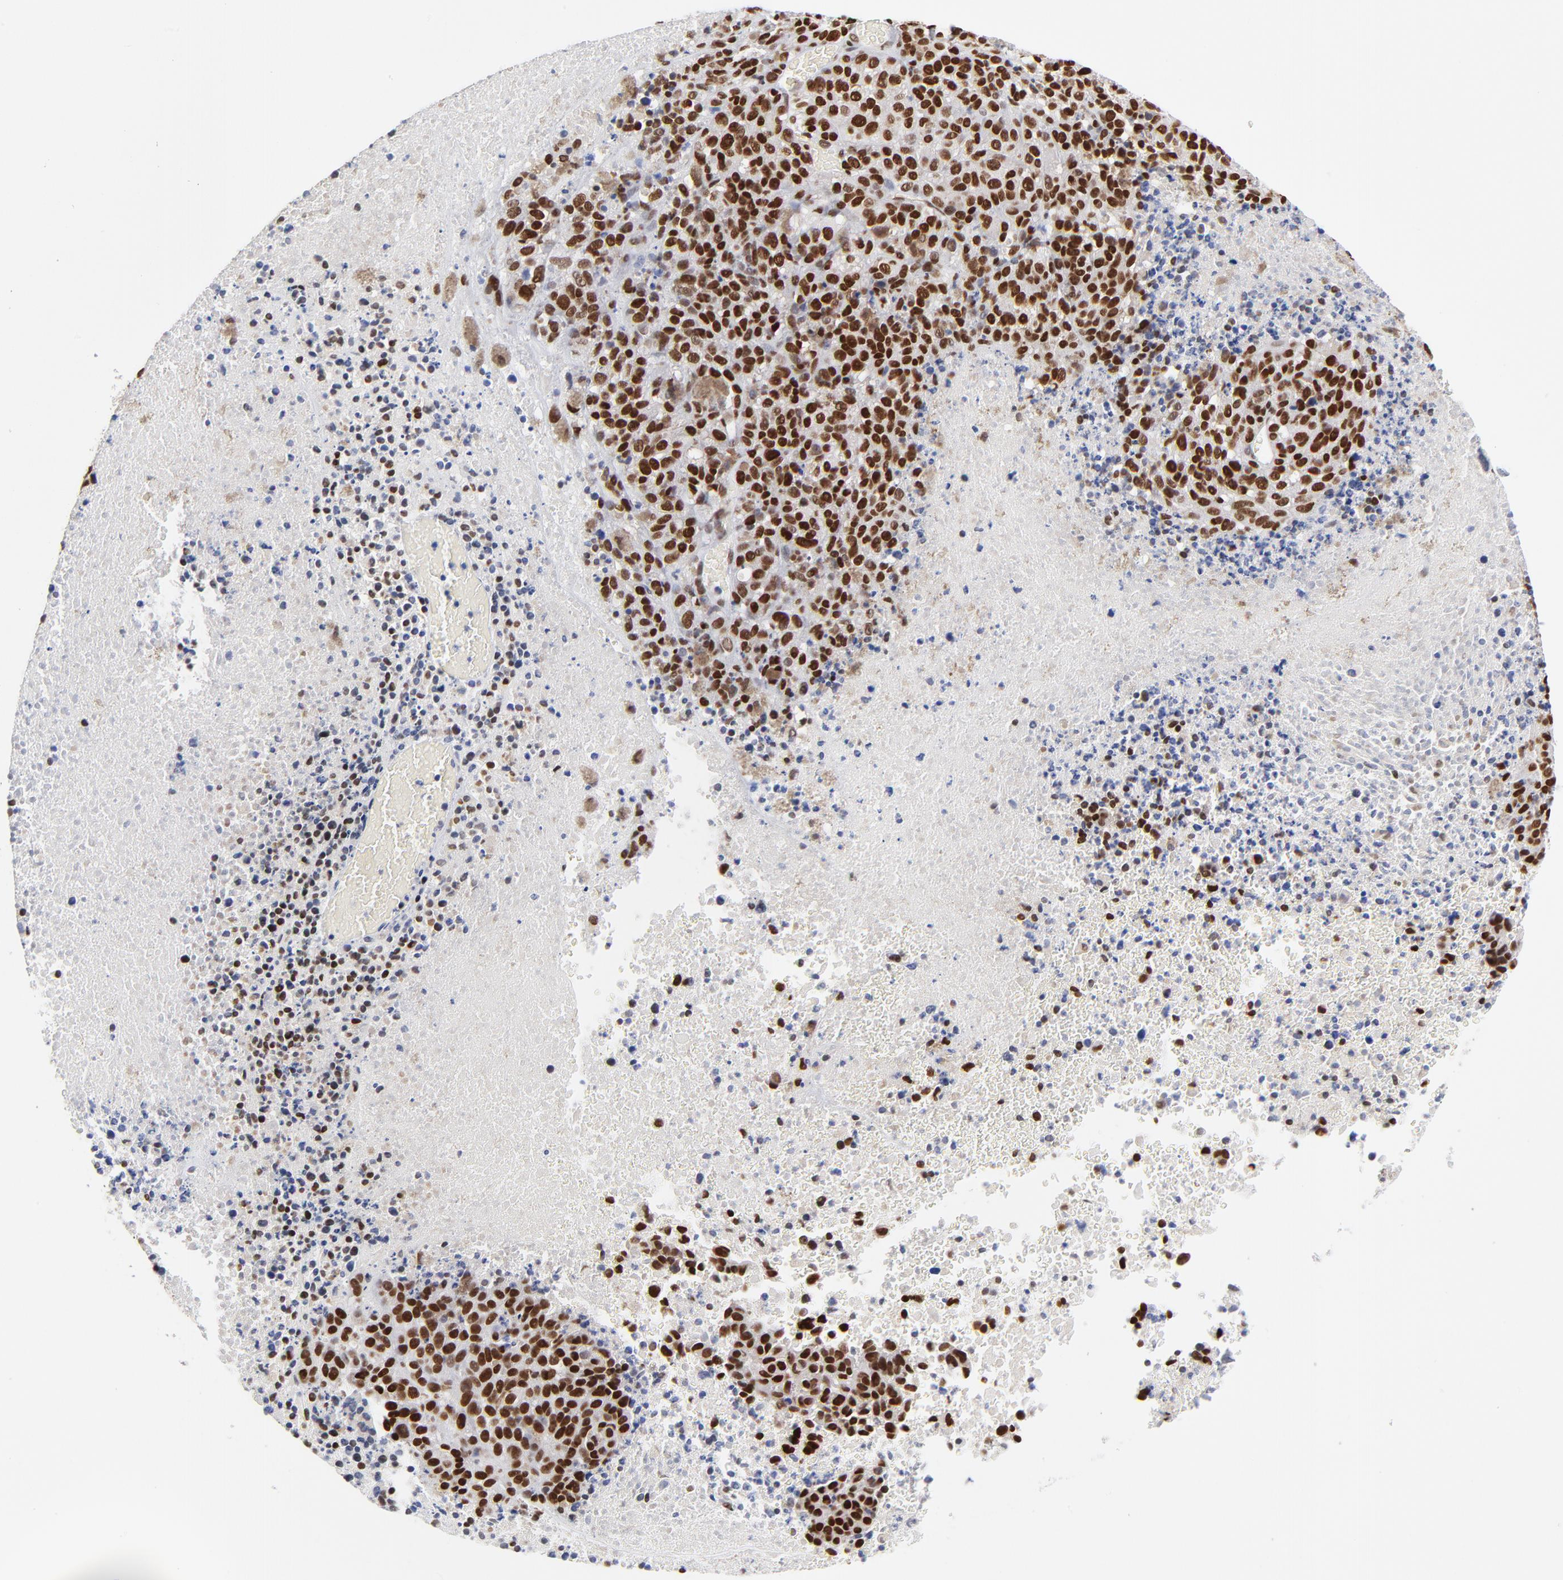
{"staining": {"intensity": "strong", "quantity": ">75%", "location": "nuclear"}, "tissue": "melanoma", "cell_type": "Tumor cells", "image_type": "cancer", "snomed": [{"axis": "morphology", "description": "Malignant melanoma, Metastatic site"}, {"axis": "topography", "description": "Cerebral cortex"}], "caption": "Tumor cells display high levels of strong nuclear expression in about >75% of cells in melanoma. The staining is performed using DAB brown chromogen to label protein expression. The nuclei are counter-stained blue using hematoxylin.", "gene": "ZMYM3", "patient": {"sex": "female", "age": 52}}